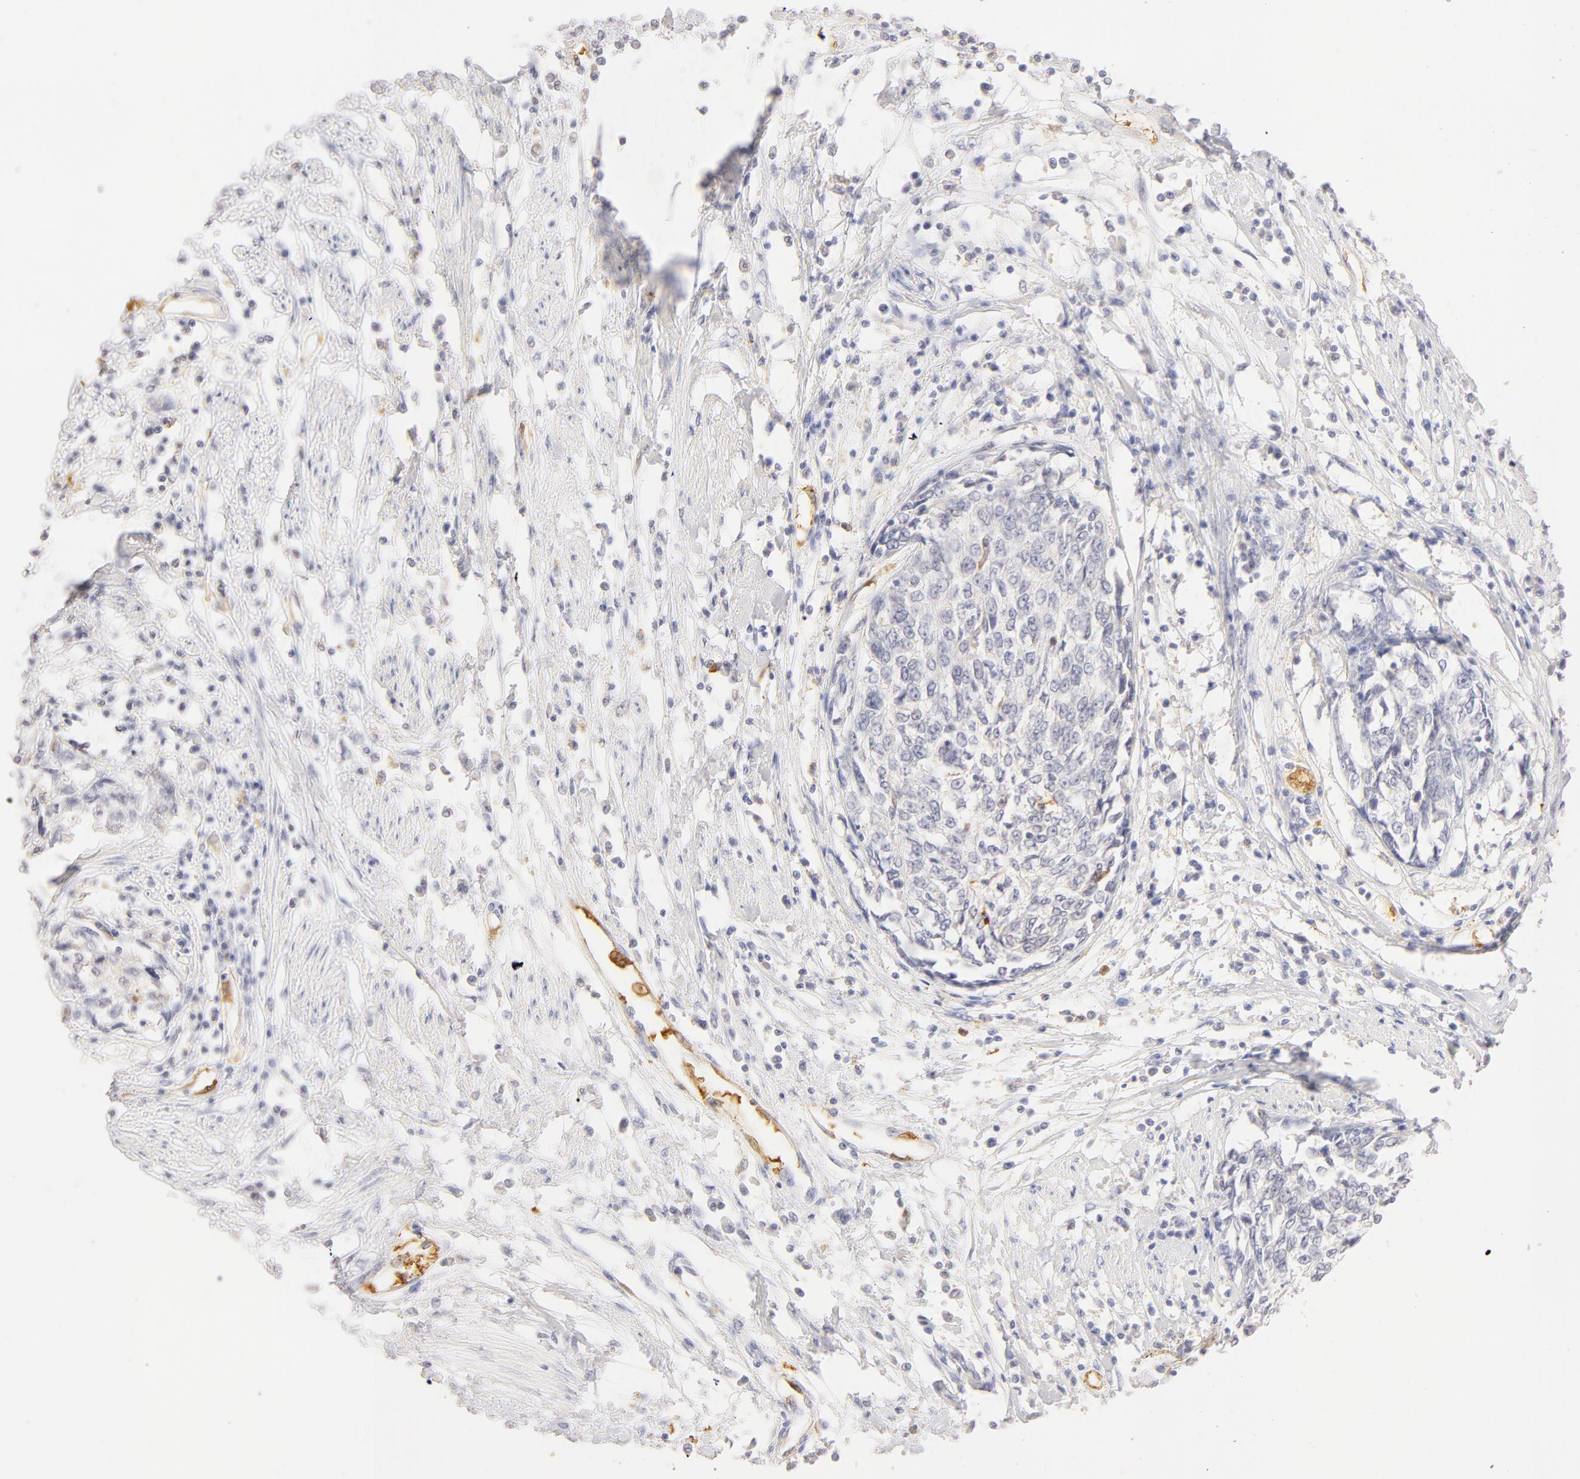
{"staining": {"intensity": "negative", "quantity": "none", "location": "none"}, "tissue": "cervical cancer", "cell_type": "Tumor cells", "image_type": "cancer", "snomed": [{"axis": "morphology", "description": "Squamous cell carcinoma, NOS"}, {"axis": "topography", "description": "Cervix"}], "caption": "The photomicrograph exhibits no significant positivity in tumor cells of cervical squamous cell carcinoma.", "gene": "CA2", "patient": {"sex": "female", "age": 57}}